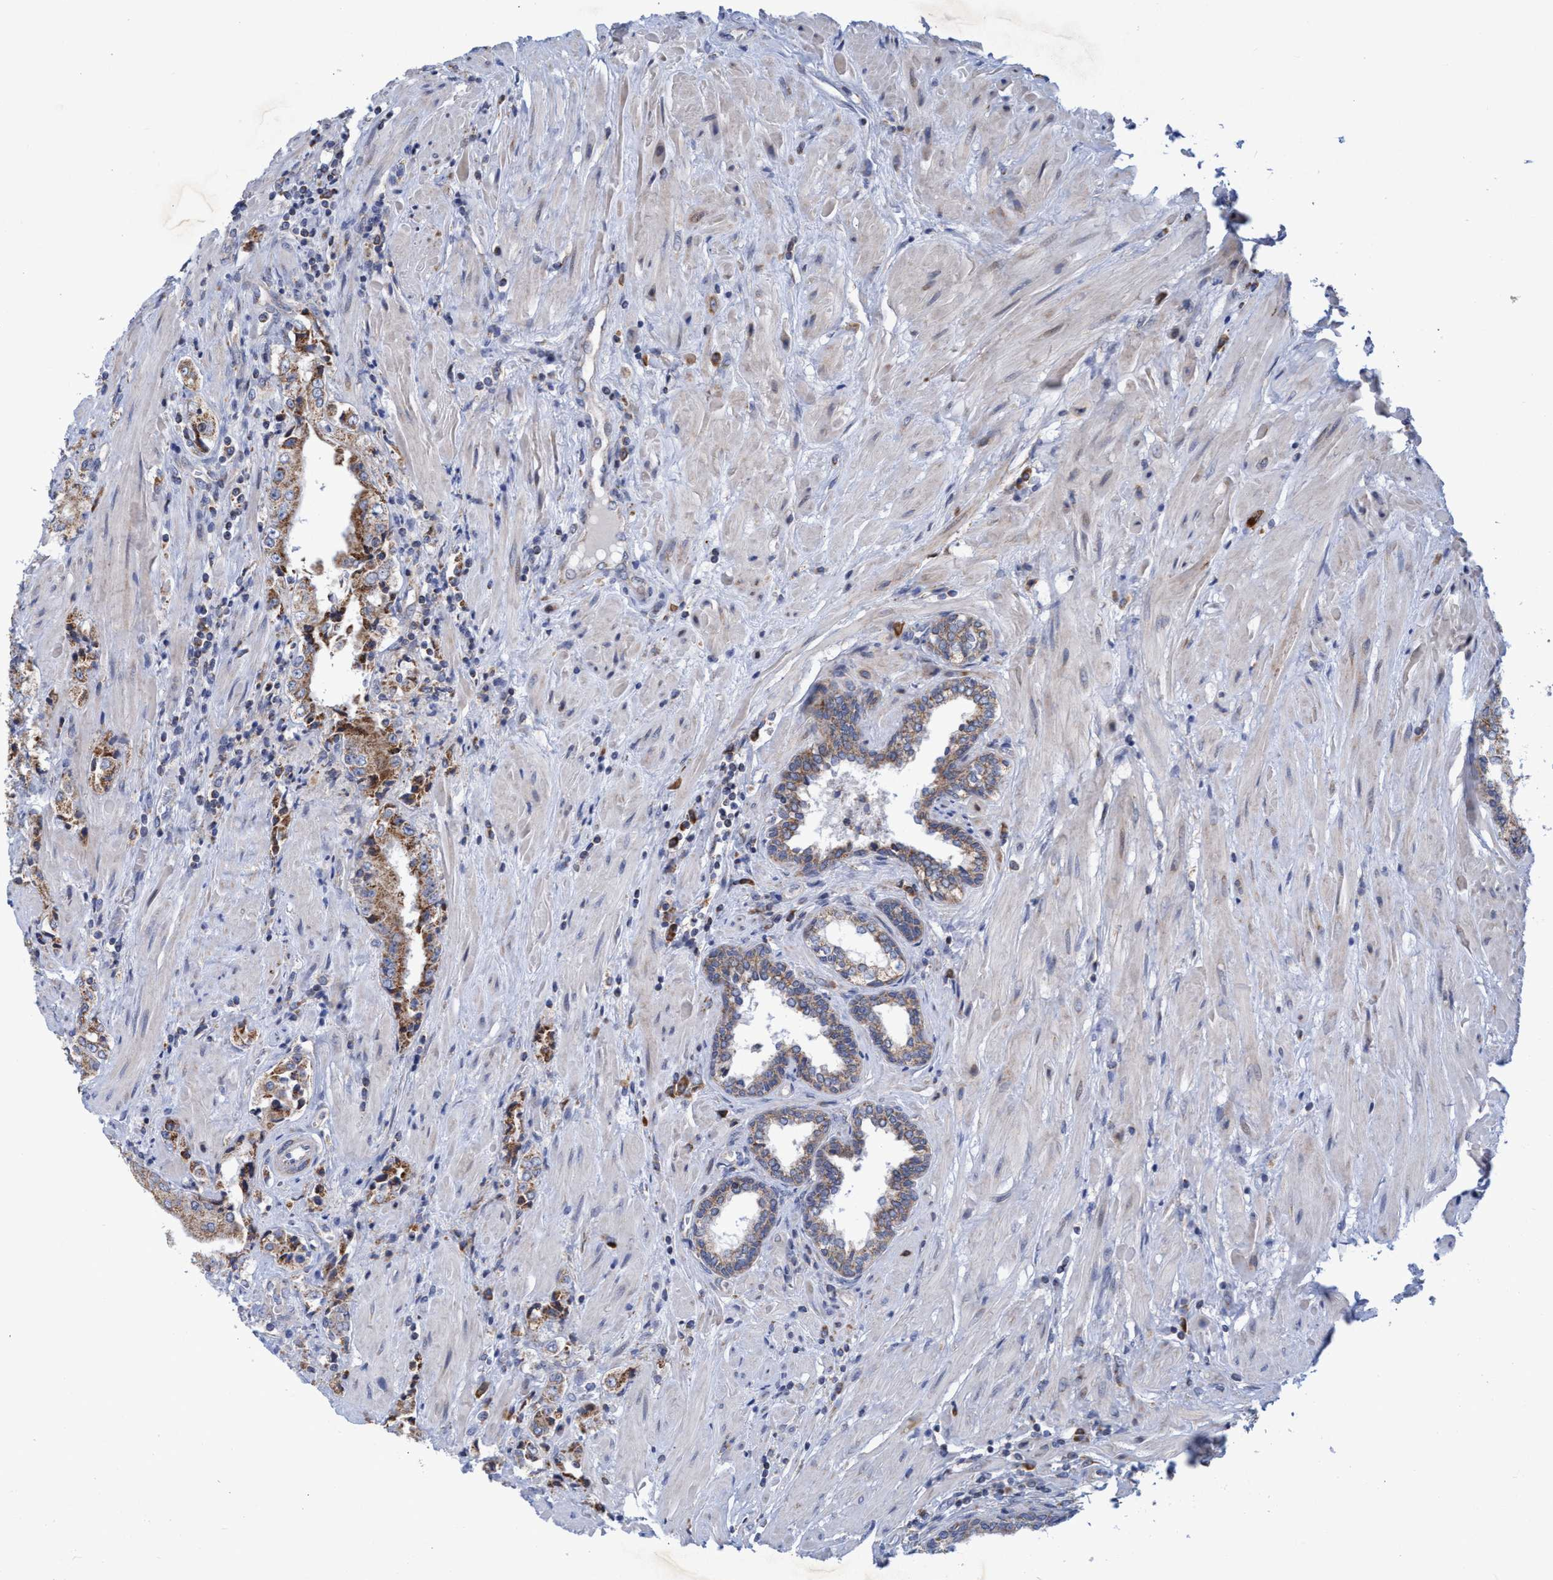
{"staining": {"intensity": "moderate", "quantity": ">75%", "location": "cytoplasmic/membranous"}, "tissue": "prostate cancer", "cell_type": "Tumor cells", "image_type": "cancer", "snomed": [{"axis": "morphology", "description": "Adenocarcinoma, High grade"}, {"axis": "topography", "description": "Prostate"}], "caption": "Protein staining exhibits moderate cytoplasmic/membranous expression in about >75% of tumor cells in high-grade adenocarcinoma (prostate).", "gene": "NAT16", "patient": {"sex": "male", "age": 61}}